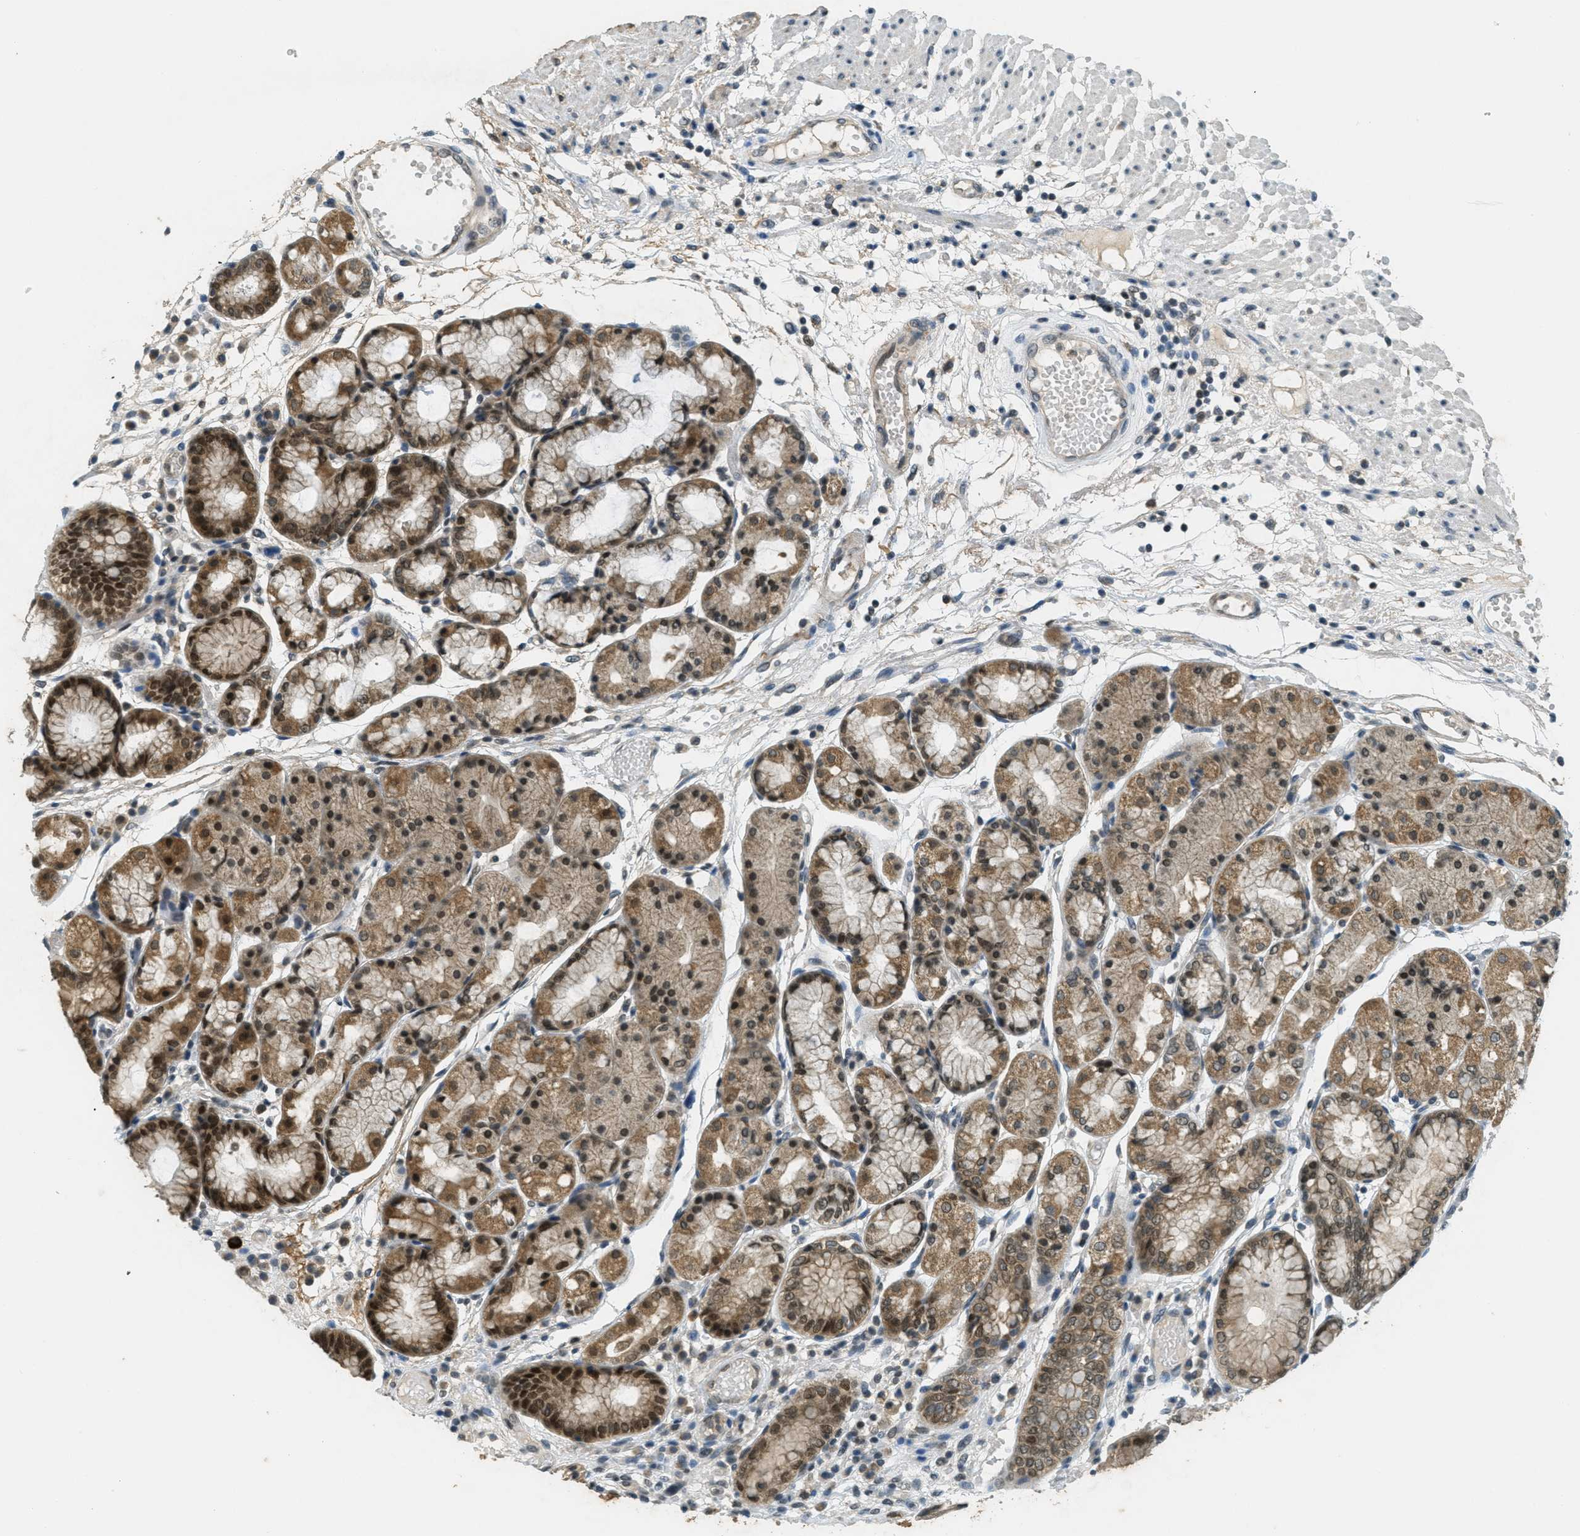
{"staining": {"intensity": "moderate", "quantity": "25%-75%", "location": "cytoplasmic/membranous,nuclear"}, "tissue": "stomach", "cell_type": "Glandular cells", "image_type": "normal", "snomed": [{"axis": "morphology", "description": "Normal tissue, NOS"}, {"axis": "topography", "description": "Stomach, upper"}], "caption": "This image displays immunohistochemistry (IHC) staining of benign stomach, with medium moderate cytoplasmic/membranous,nuclear positivity in about 25%-75% of glandular cells.", "gene": "TCF20", "patient": {"sex": "male", "age": 72}}